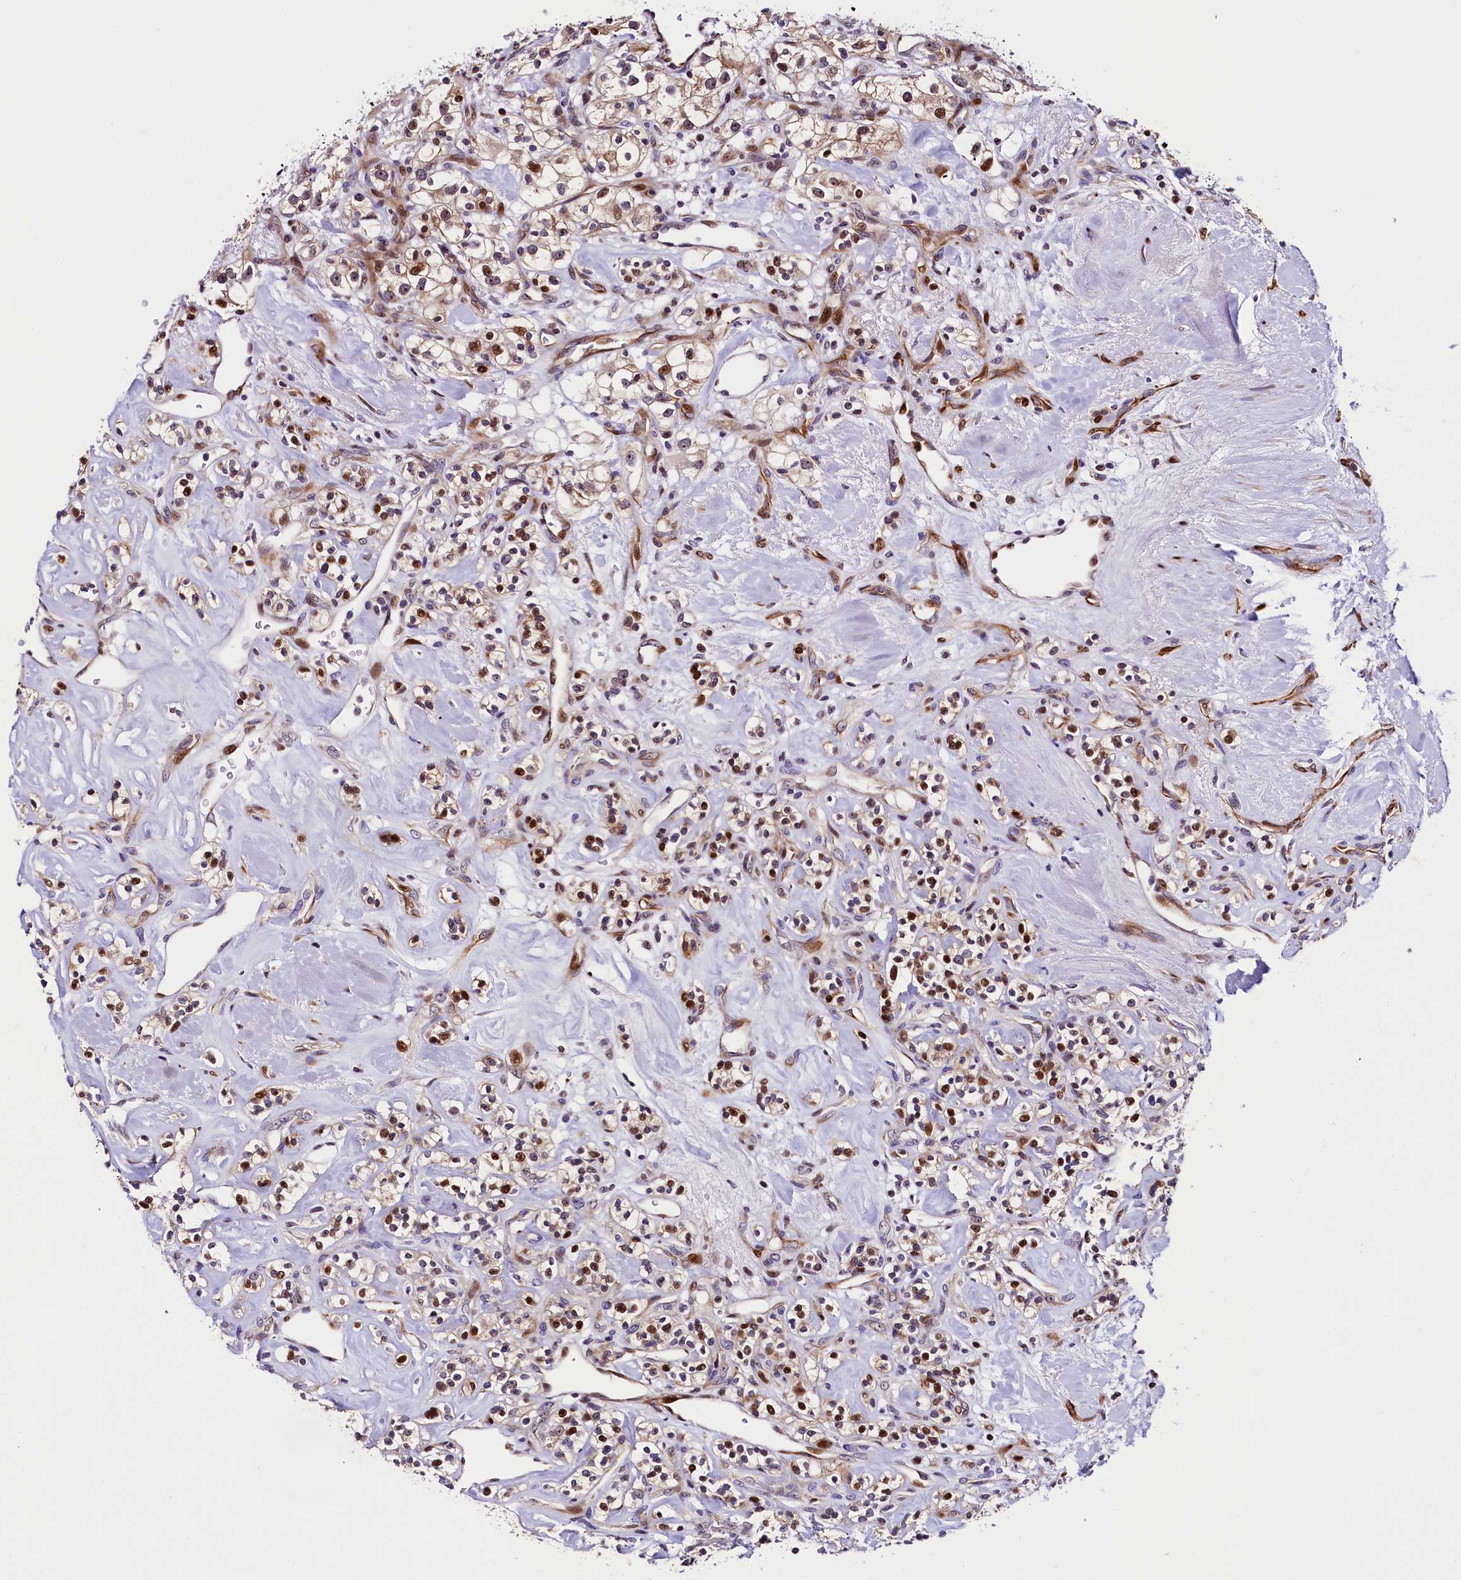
{"staining": {"intensity": "moderate", "quantity": "25%-75%", "location": "cytoplasmic/membranous,nuclear"}, "tissue": "renal cancer", "cell_type": "Tumor cells", "image_type": "cancer", "snomed": [{"axis": "morphology", "description": "Adenocarcinoma, NOS"}, {"axis": "topography", "description": "Kidney"}], "caption": "Renal adenocarcinoma was stained to show a protein in brown. There is medium levels of moderate cytoplasmic/membranous and nuclear expression in about 25%-75% of tumor cells.", "gene": "TRMT112", "patient": {"sex": "male", "age": 77}}